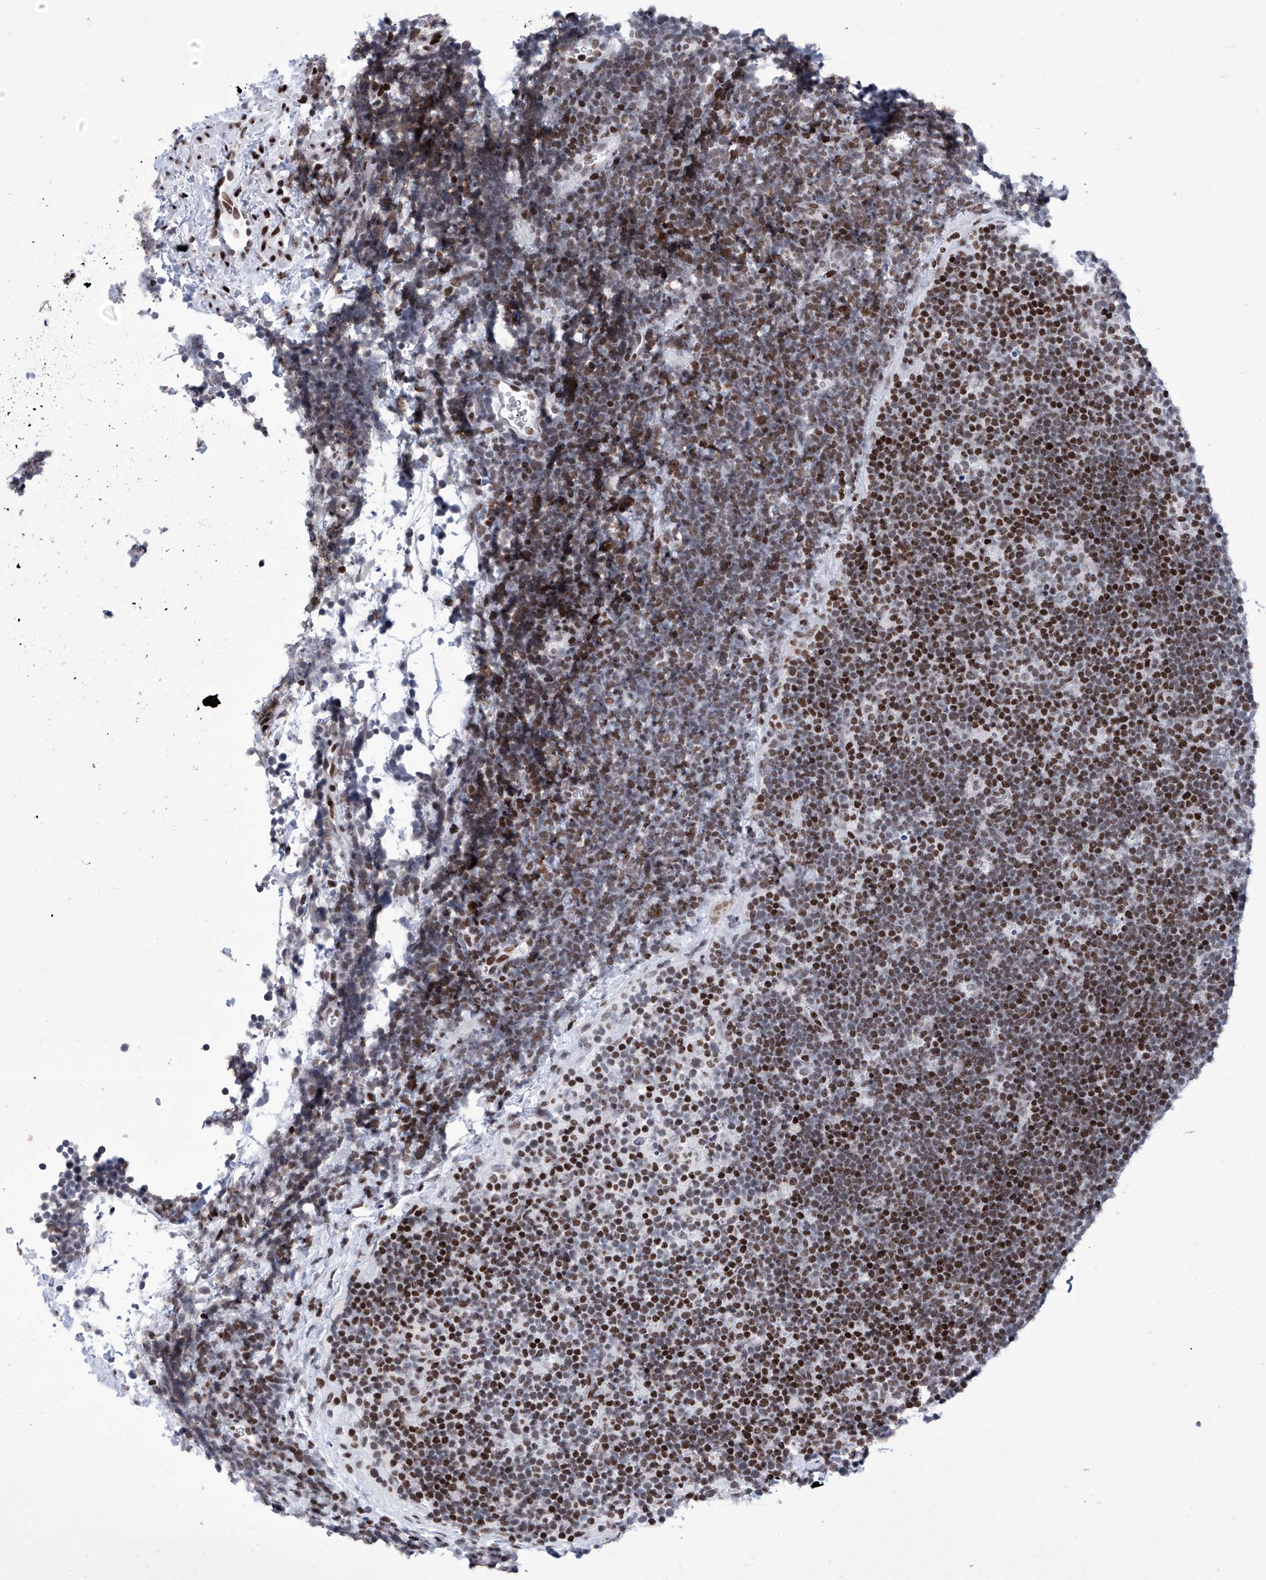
{"staining": {"intensity": "strong", "quantity": ">75%", "location": "nuclear"}, "tissue": "lymphoma", "cell_type": "Tumor cells", "image_type": "cancer", "snomed": [{"axis": "morphology", "description": "Malignant lymphoma, non-Hodgkin's type, High grade"}, {"axis": "topography", "description": "Lymph node"}], "caption": "DAB (3,3'-diaminobenzidine) immunohistochemical staining of malignant lymphoma, non-Hodgkin's type (high-grade) demonstrates strong nuclear protein staining in approximately >75% of tumor cells.", "gene": "HEY2", "patient": {"sex": "male", "age": 13}}